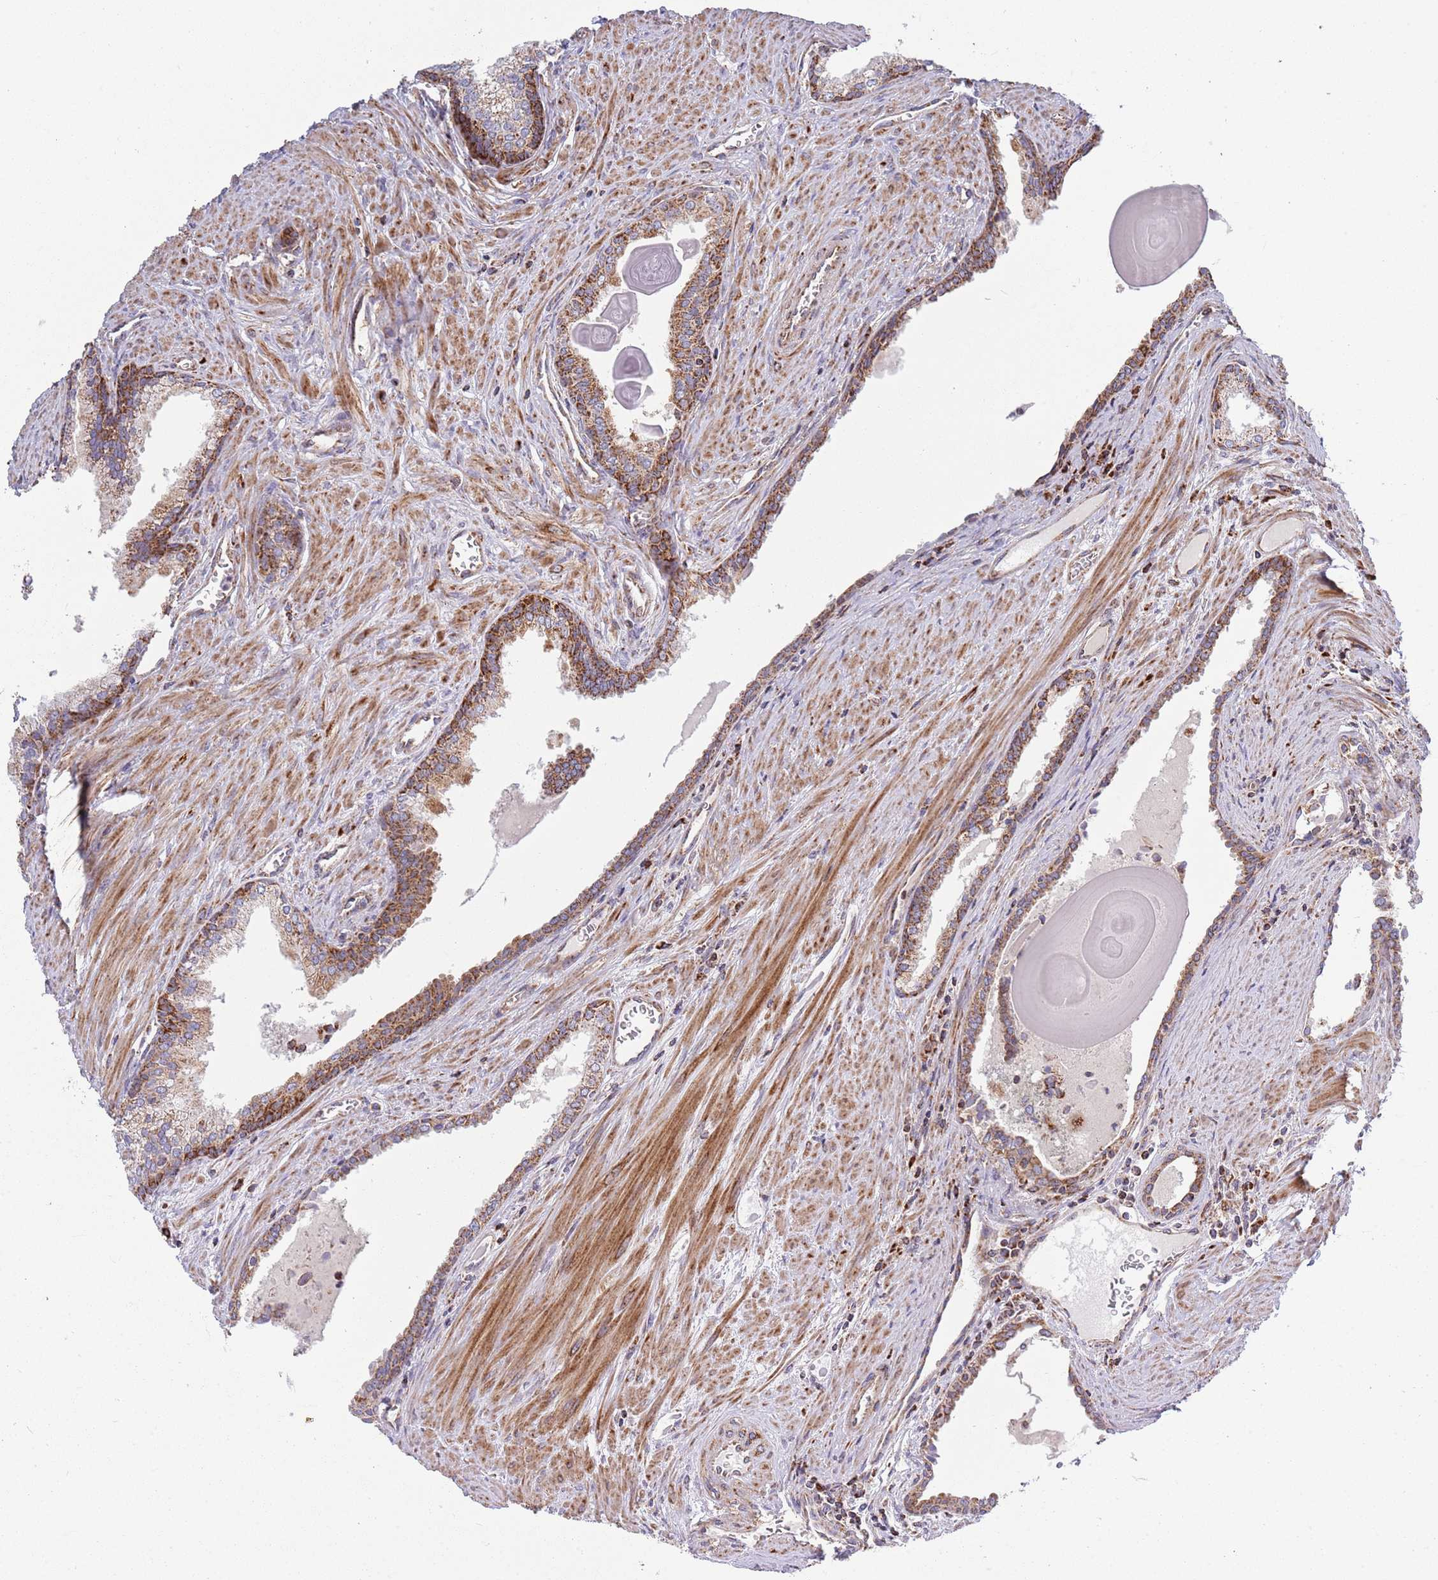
{"staining": {"intensity": "moderate", "quantity": ">75%", "location": "cytoplasmic/membranous"}, "tissue": "prostate cancer", "cell_type": "Tumor cells", "image_type": "cancer", "snomed": [{"axis": "morphology", "description": "Adenocarcinoma, High grade"}, {"axis": "topography", "description": "Prostate"}], "caption": "Tumor cells reveal medium levels of moderate cytoplasmic/membranous staining in about >75% of cells in human prostate high-grade adenocarcinoma.", "gene": "ATP5PD", "patient": {"sex": "male", "age": 68}}